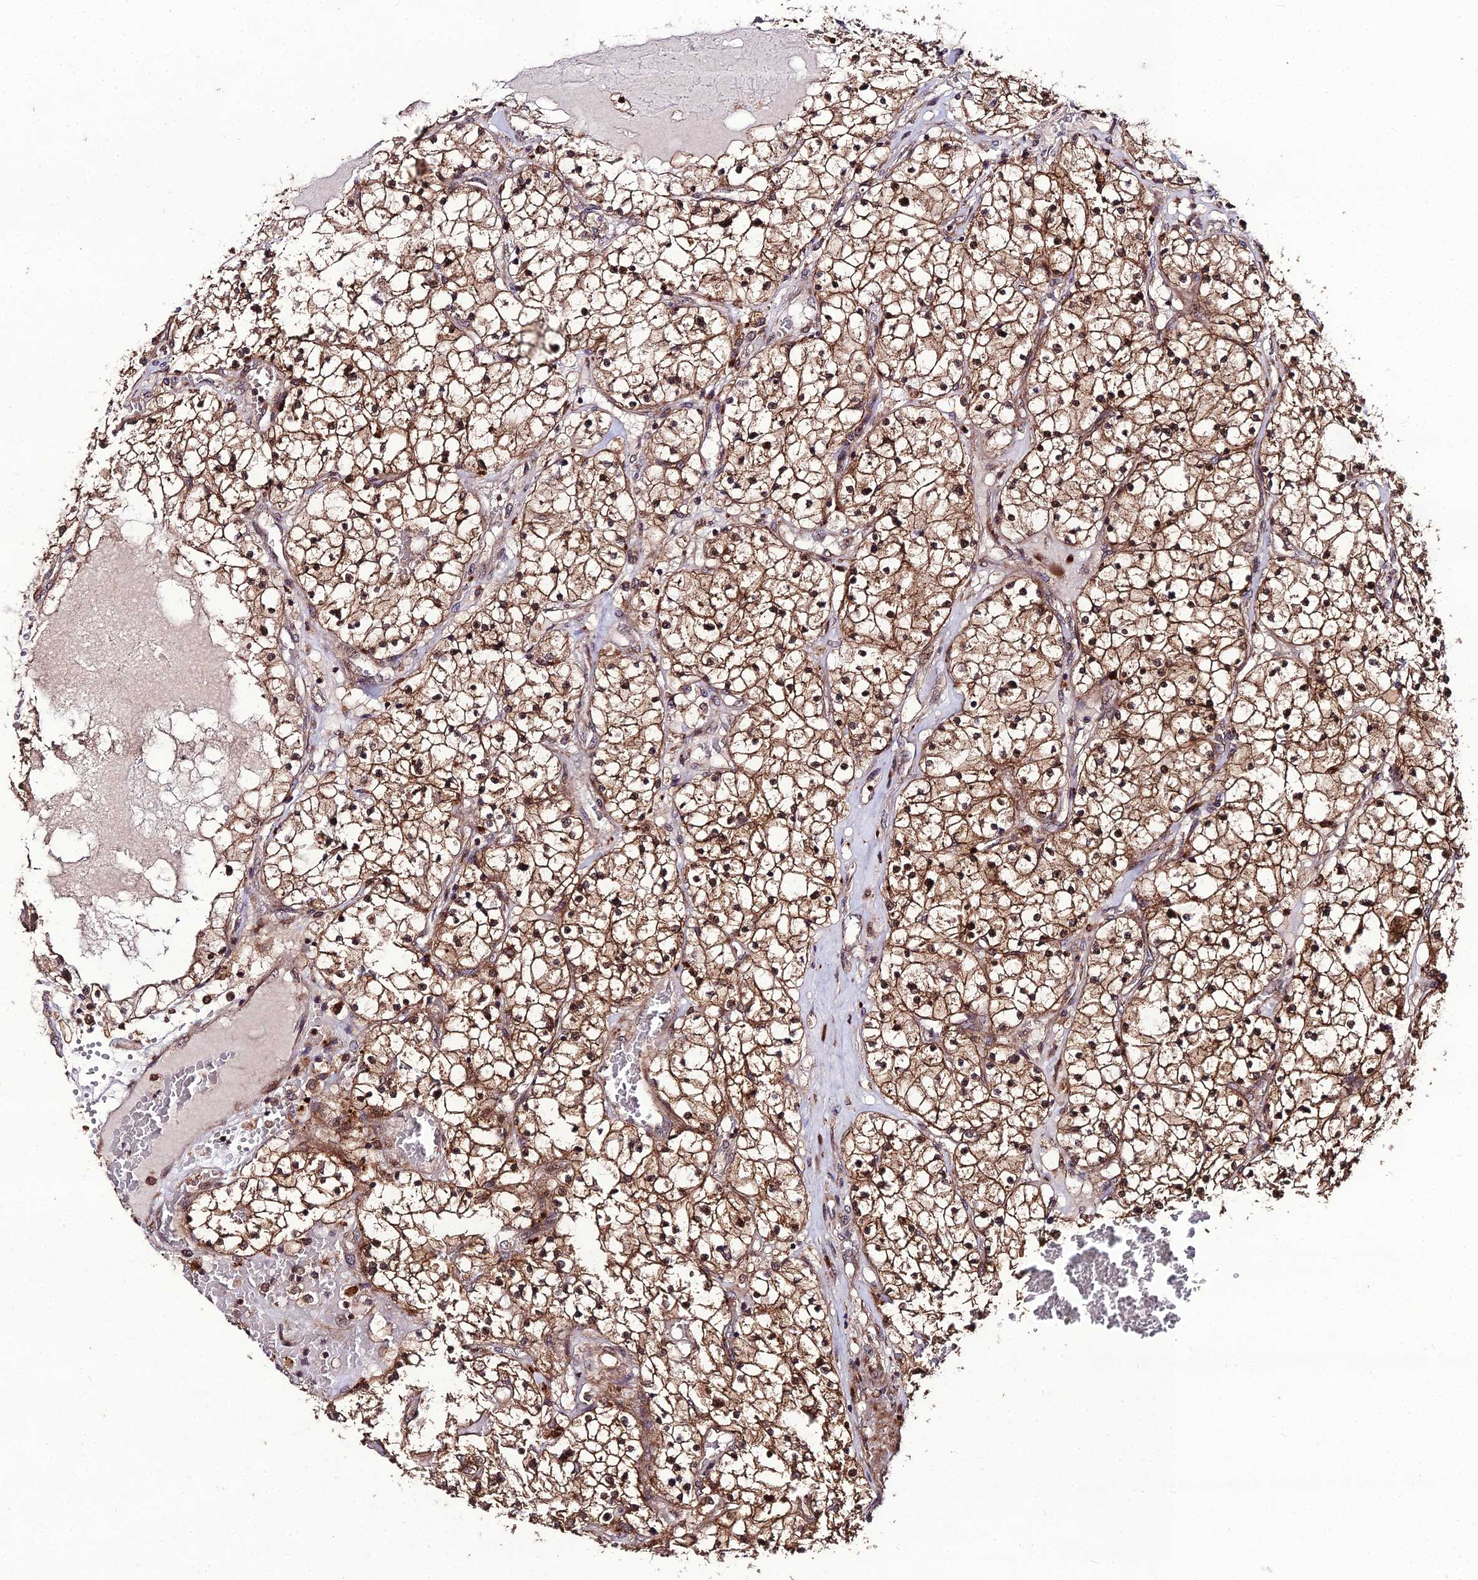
{"staining": {"intensity": "moderate", "quantity": ">75%", "location": "cytoplasmic/membranous,nuclear"}, "tissue": "renal cancer", "cell_type": "Tumor cells", "image_type": "cancer", "snomed": [{"axis": "morphology", "description": "Normal tissue, NOS"}, {"axis": "morphology", "description": "Adenocarcinoma, NOS"}, {"axis": "topography", "description": "Kidney"}], "caption": "Renal adenocarcinoma was stained to show a protein in brown. There is medium levels of moderate cytoplasmic/membranous and nuclear positivity in about >75% of tumor cells.", "gene": "ZNF766", "patient": {"sex": "male", "age": 68}}